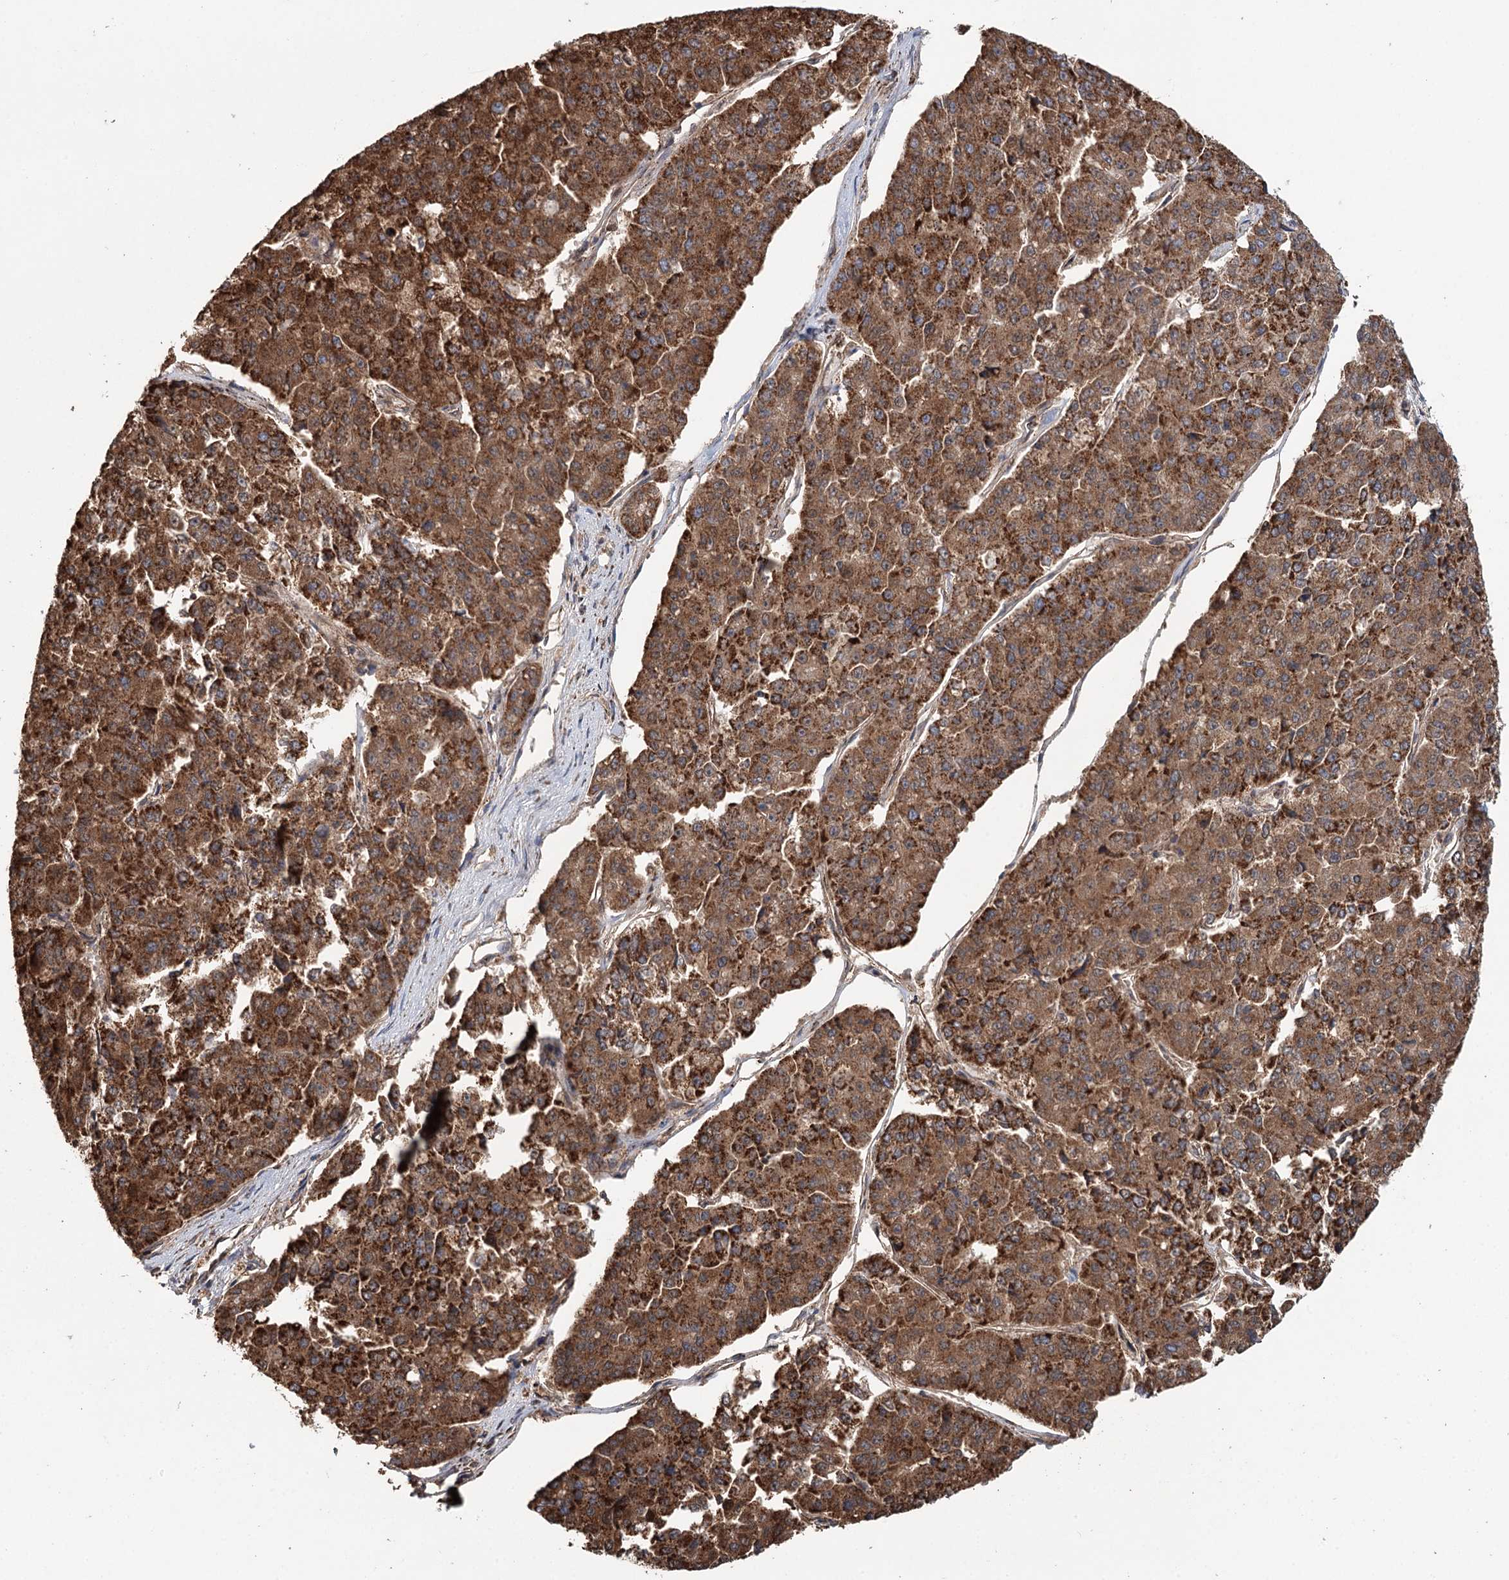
{"staining": {"intensity": "strong", "quantity": ">75%", "location": "cytoplasmic/membranous"}, "tissue": "pancreatic cancer", "cell_type": "Tumor cells", "image_type": "cancer", "snomed": [{"axis": "morphology", "description": "Adenocarcinoma, NOS"}, {"axis": "topography", "description": "Pancreas"}], "caption": "Human pancreatic adenocarcinoma stained with a protein marker demonstrates strong staining in tumor cells.", "gene": "APH1A", "patient": {"sex": "male", "age": 50}}